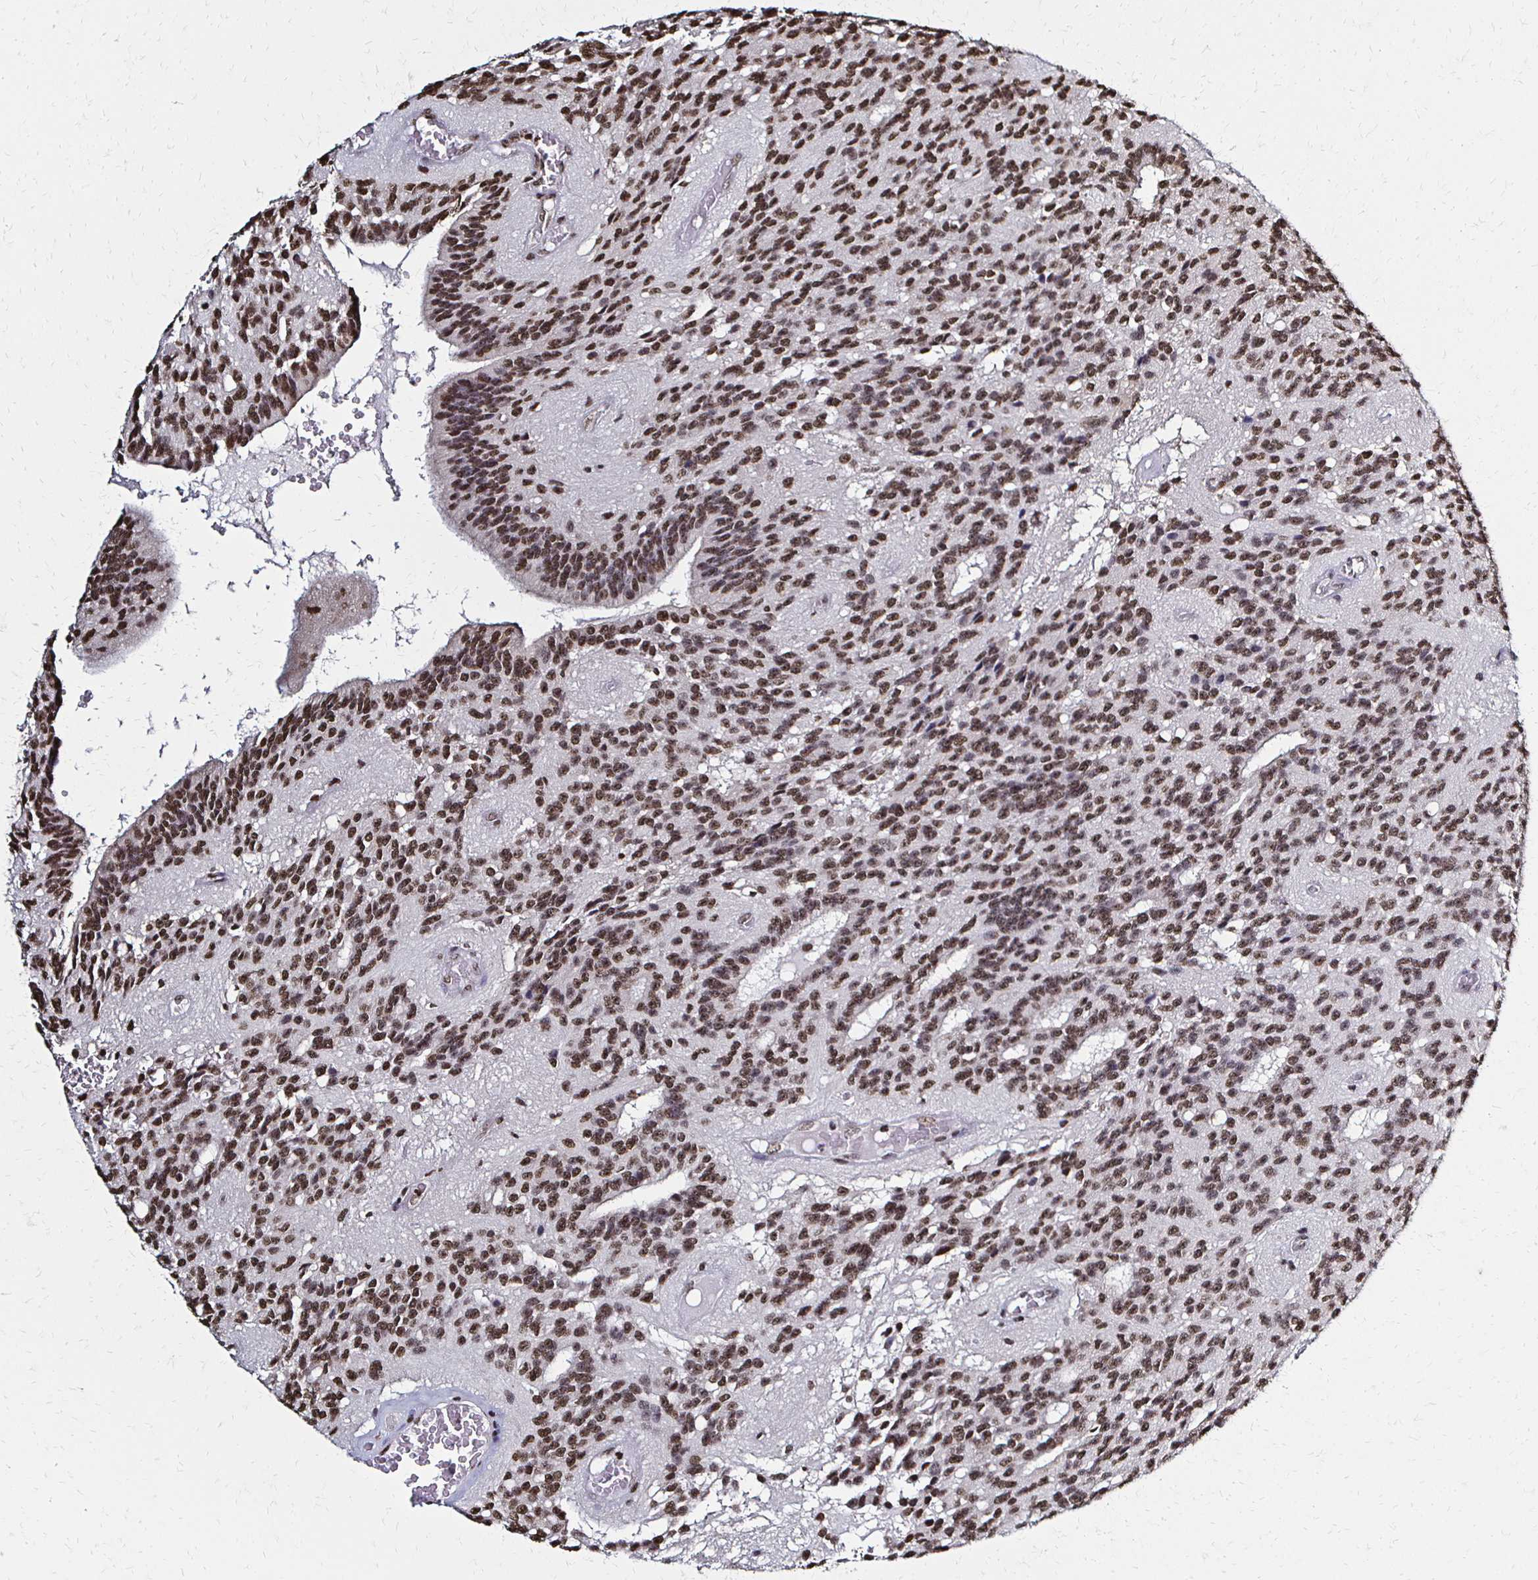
{"staining": {"intensity": "moderate", "quantity": ">75%", "location": "nuclear"}, "tissue": "glioma", "cell_type": "Tumor cells", "image_type": "cancer", "snomed": [{"axis": "morphology", "description": "Glioma, malignant, Low grade"}, {"axis": "topography", "description": "Brain"}], "caption": "Approximately >75% of tumor cells in glioma display moderate nuclear protein staining as visualized by brown immunohistochemical staining.", "gene": "HOXA9", "patient": {"sex": "male", "age": 31}}